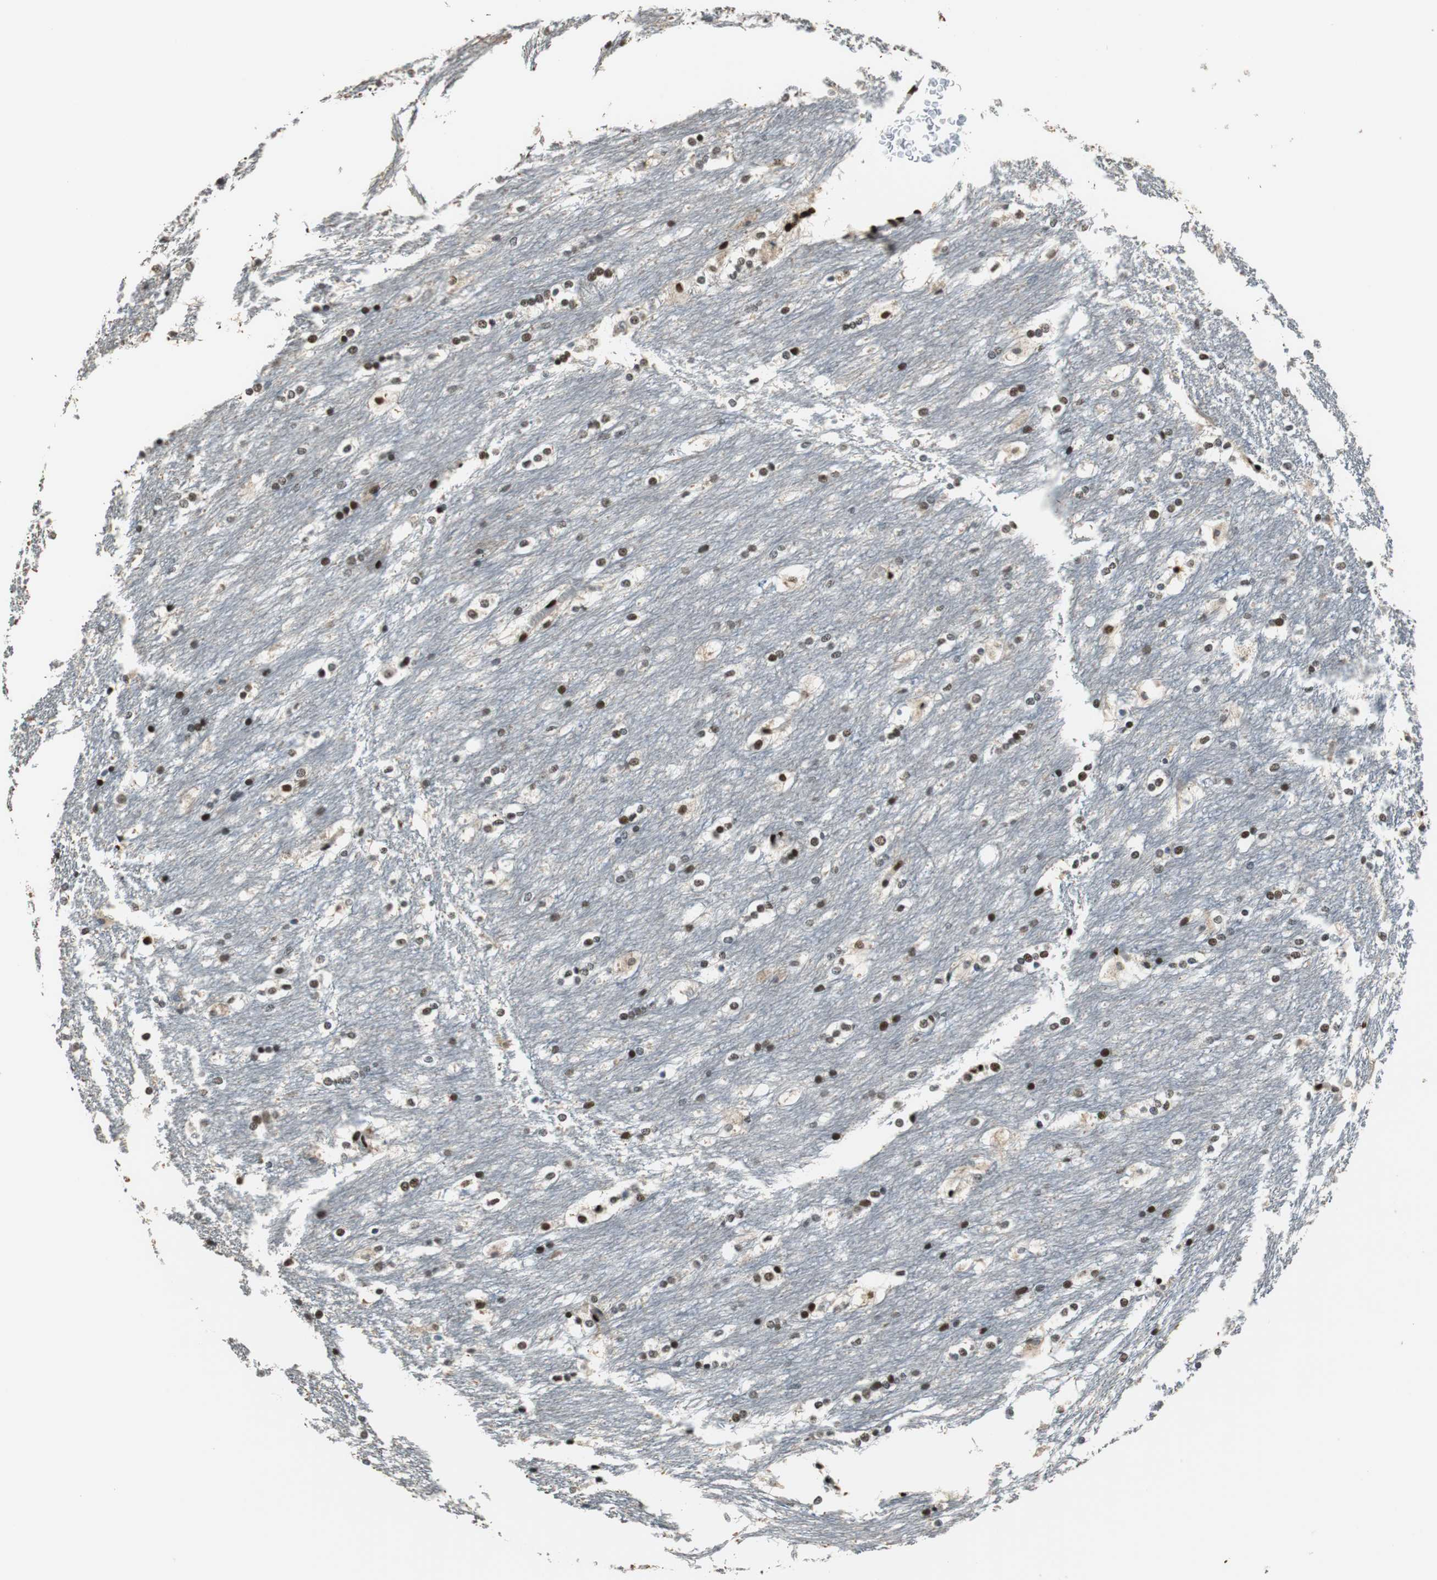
{"staining": {"intensity": "moderate", "quantity": "25%-75%", "location": "nuclear"}, "tissue": "caudate", "cell_type": "Glial cells", "image_type": "normal", "snomed": [{"axis": "morphology", "description": "Normal tissue, NOS"}, {"axis": "topography", "description": "Lateral ventricle wall"}], "caption": "This image exhibits IHC staining of benign caudate, with medium moderate nuclear staining in approximately 25%-75% of glial cells.", "gene": "HDAC1", "patient": {"sex": "female", "age": 19}}